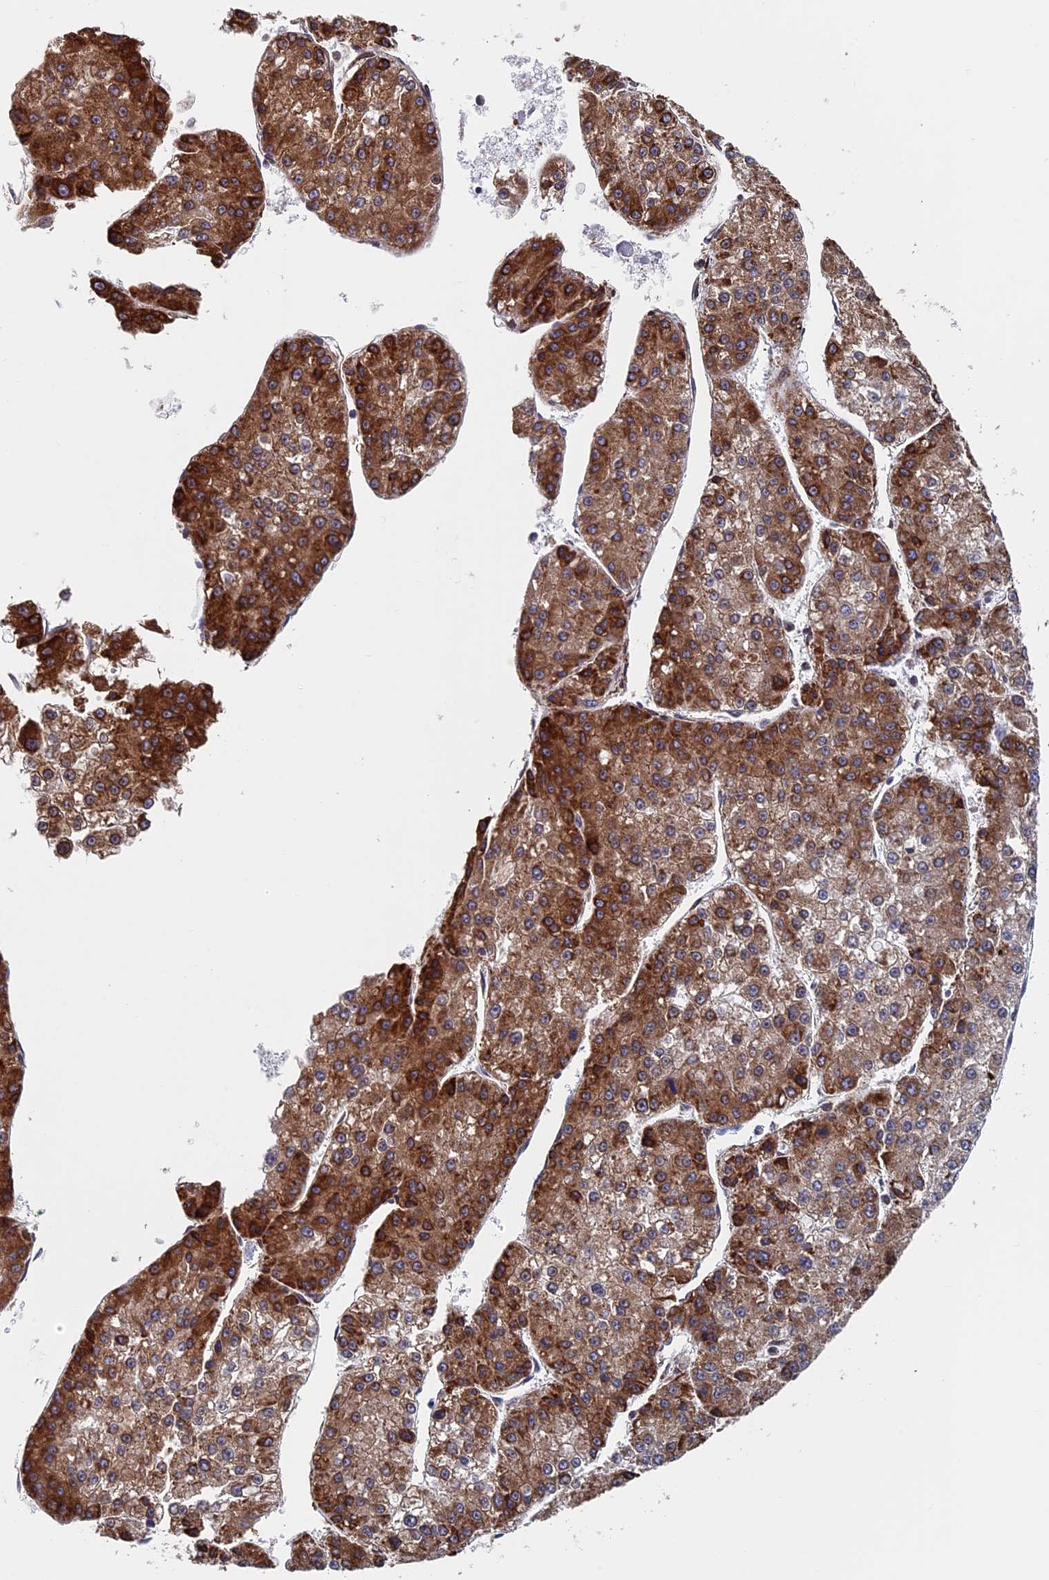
{"staining": {"intensity": "strong", "quantity": ">75%", "location": "cytoplasmic/membranous"}, "tissue": "liver cancer", "cell_type": "Tumor cells", "image_type": "cancer", "snomed": [{"axis": "morphology", "description": "Carcinoma, Hepatocellular, NOS"}, {"axis": "topography", "description": "Liver"}], "caption": "The photomicrograph shows a brown stain indicating the presence of a protein in the cytoplasmic/membranous of tumor cells in liver cancer. The protein of interest is stained brown, and the nuclei are stained in blue (DAB (3,3'-diaminobenzidine) IHC with brightfield microscopy, high magnification).", "gene": "RPUSD1", "patient": {"sex": "female", "age": 73}}